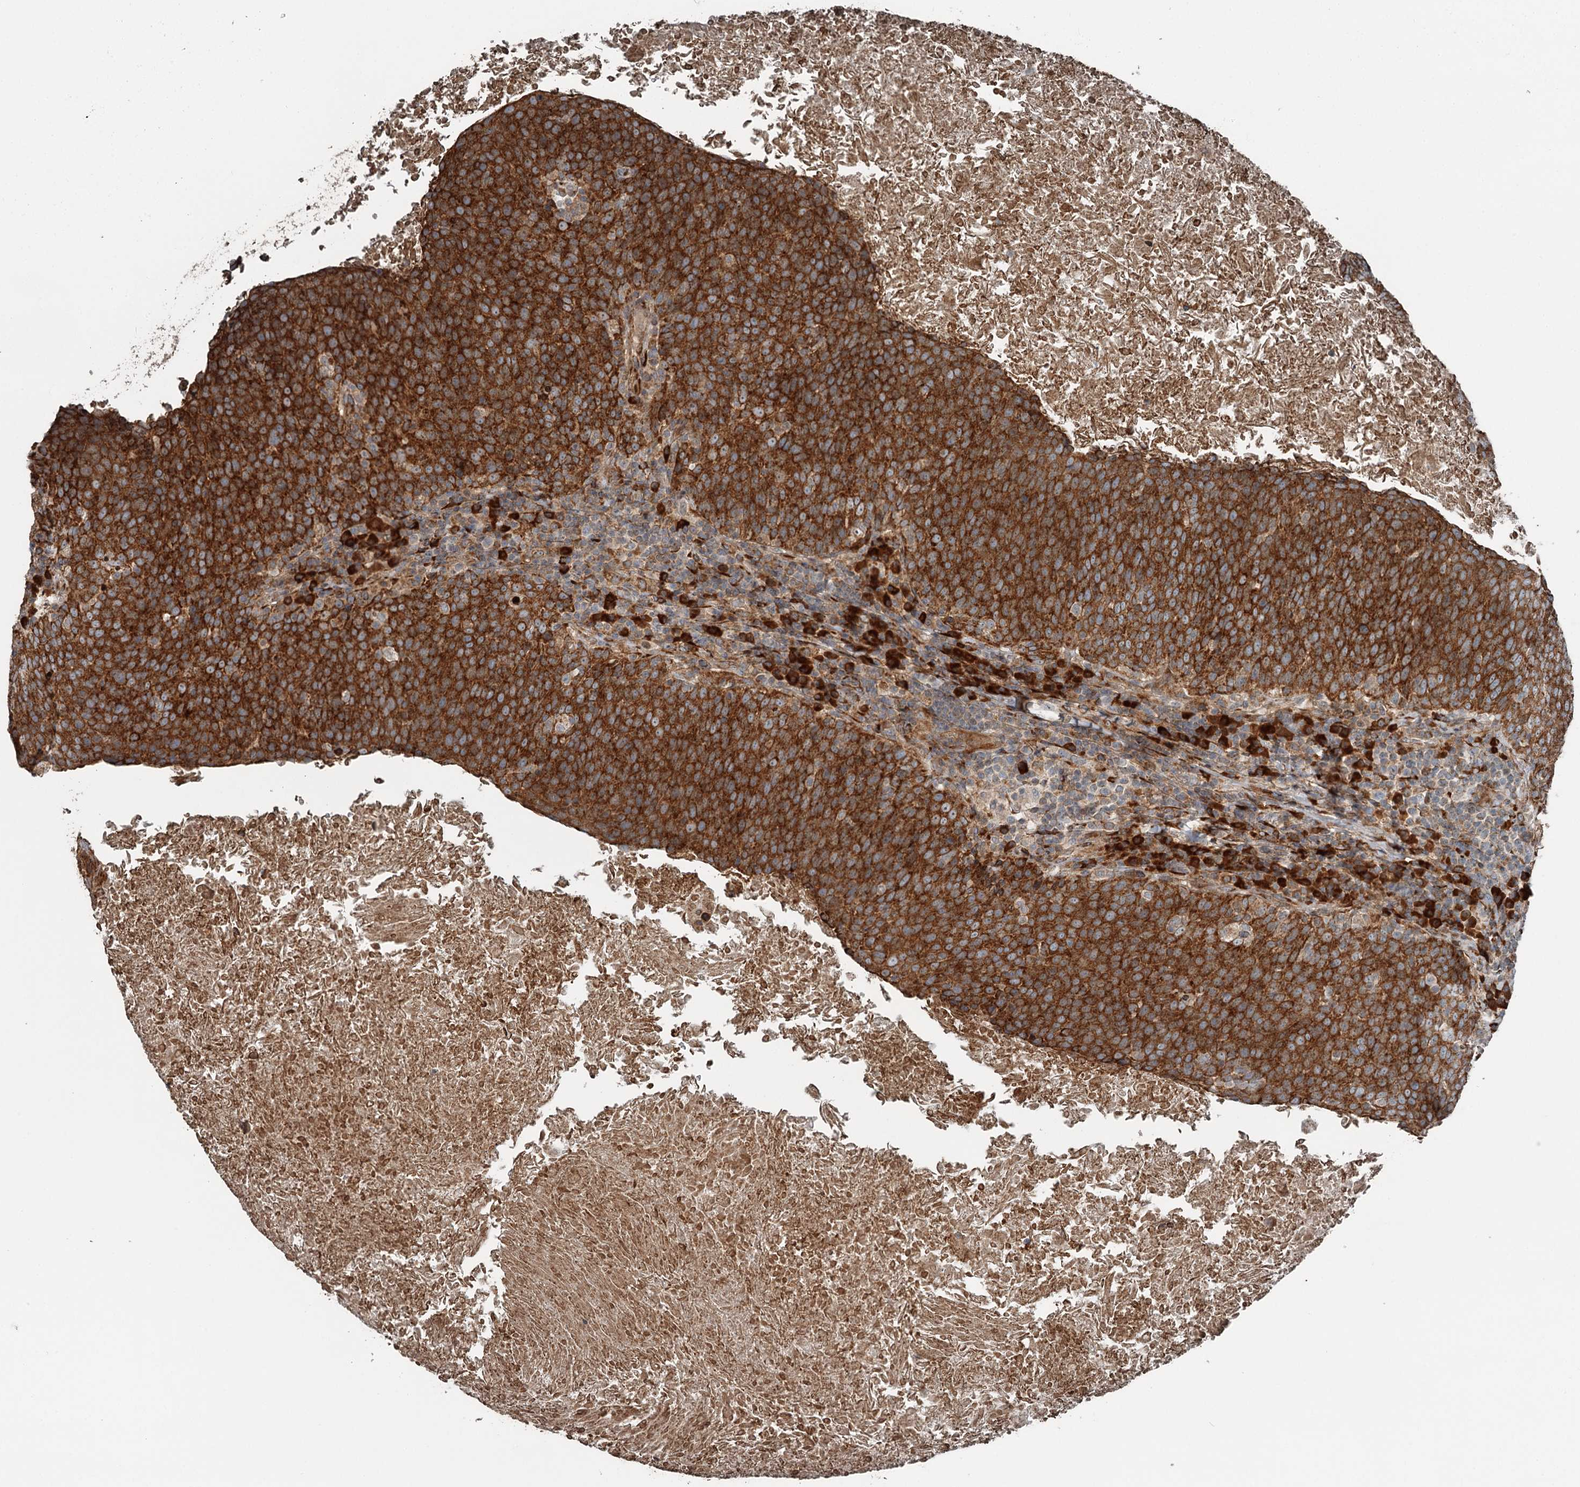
{"staining": {"intensity": "strong", "quantity": ">75%", "location": "cytoplasmic/membranous"}, "tissue": "head and neck cancer", "cell_type": "Tumor cells", "image_type": "cancer", "snomed": [{"axis": "morphology", "description": "Squamous cell carcinoma, NOS"}, {"axis": "morphology", "description": "Squamous cell carcinoma, metastatic, NOS"}, {"axis": "topography", "description": "Lymph node"}, {"axis": "topography", "description": "Head-Neck"}], "caption": "Immunohistochemical staining of head and neck metastatic squamous cell carcinoma reveals high levels of strong cytoplasmic/membranous protein staining in approximately >75% of tumor cells.", "gene": "RASSF8", "patient": {"sex": "male", "age": 62}}